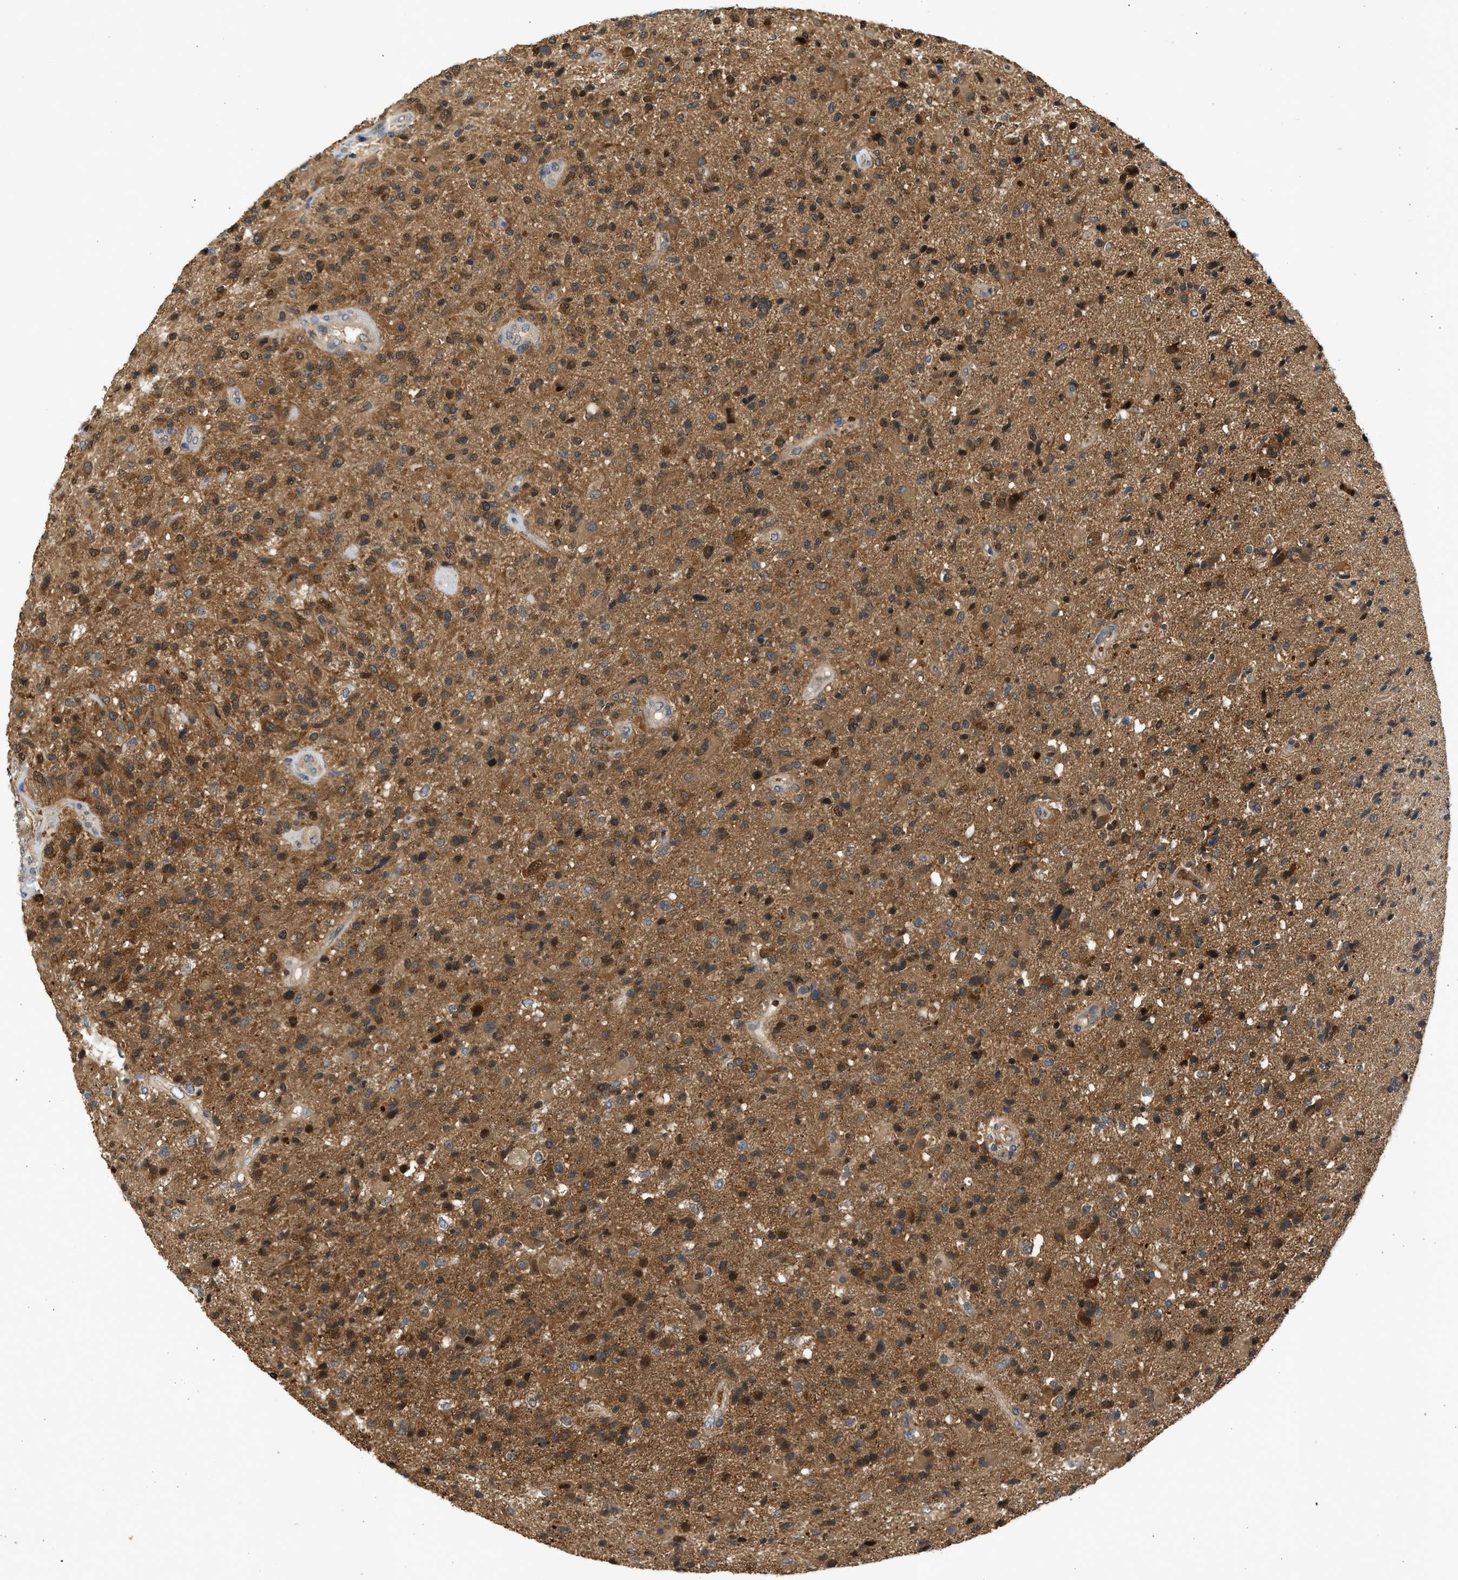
{"staining": {"intensity": "moderate", "quantity": ">75%", "location": "cytoplasmic/membranous,nuclear"}, "tissue": "glioma", "cell_type": "Tumor cells", "image_type": "cancer", "snomed": [{"axis": "morphology", "description": "Glioma, malignant, High grade"}, {"axis": "topography", "description": "Brain"}], "caption": "Malignant glioma (high-grade) tissue demonstrates moderate cytoplasmic/membranous and nuclear positivity in about >75% of tumor cells", "gene": "MAPK7", "patient": {"sex": "male", "age": 72}}